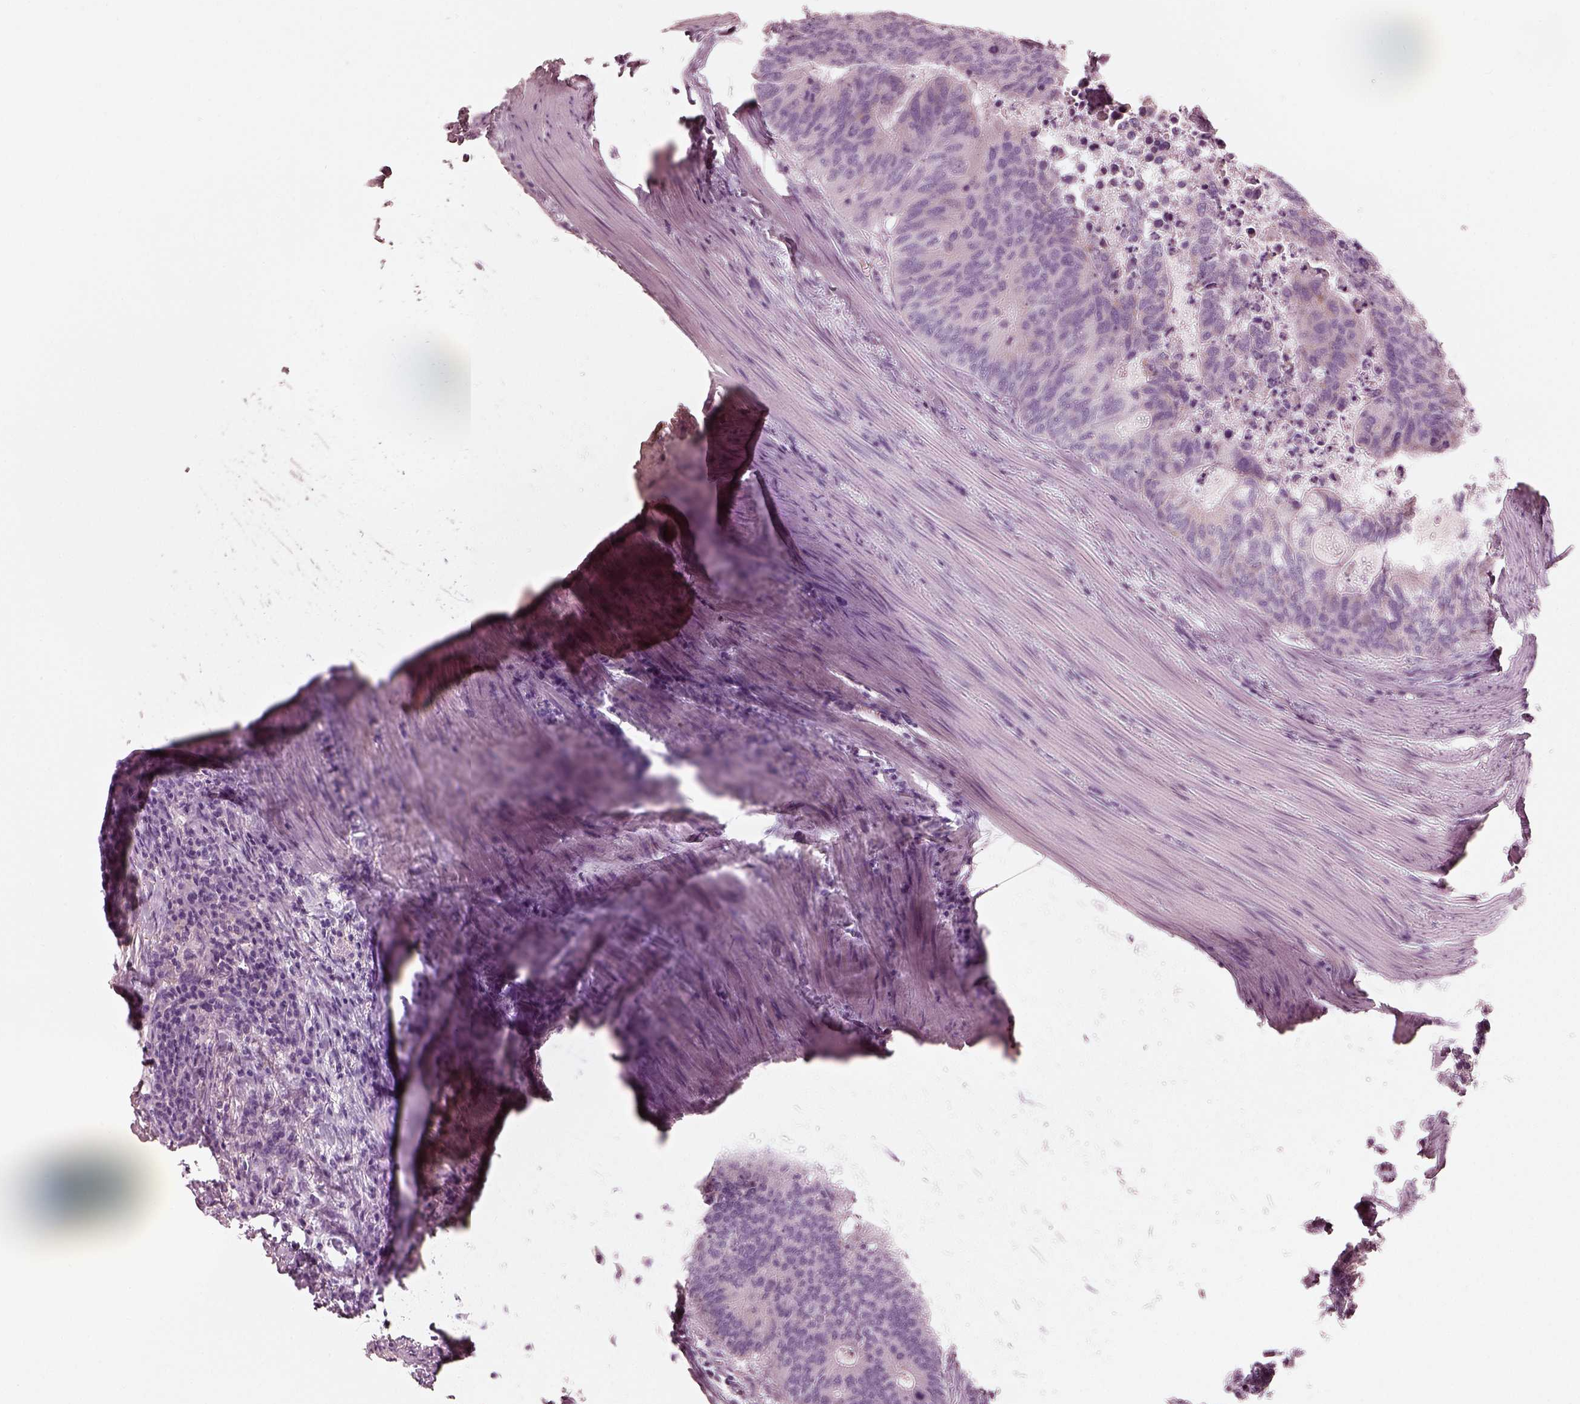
{"staining": {"intensity": "negative", "quantity": "none", "location": "none"}, "tissue": "colorectal cancer", "cell_type": "Tumor cells", "image_type": "cancer", "snomed": [{"axis": "morphology", "description": "Adenocarcinoma, NOS"}, {"axis": "topography", "description": "Colon"}], "caption": "A micrograph of human colorectal adenocarcinoma is negative for staining in tumor cells.", "gene": "R3HDML", "patient": {"sex": "male", "age": 67}}